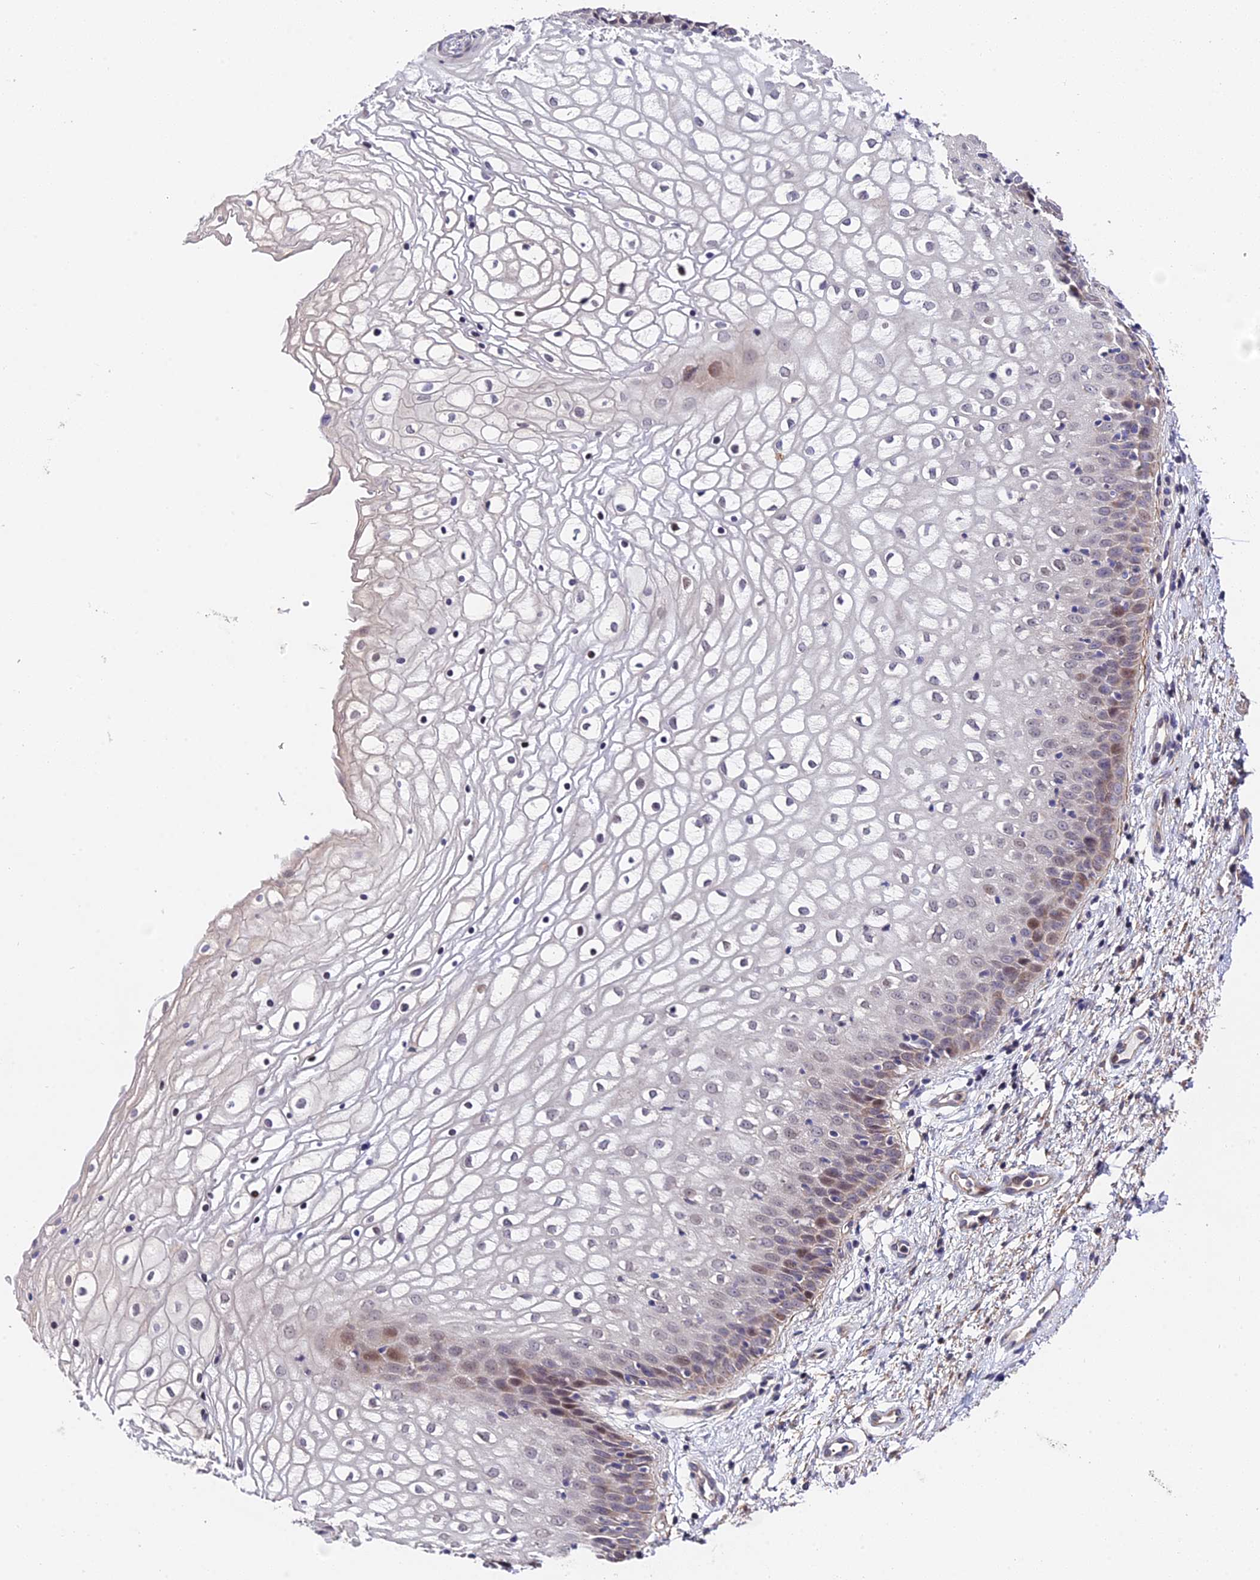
{"staining": {"intensity": "moderate", "quantity": "<25%", "location": "nuclear"}, "tissue": "vagina", "cell_type": "Squamous epithelial cells", "image_type": "normal", "snomed": [{"axis": "morphology", "description": "Normal tissue, NOS"}, {"axis": "topography", "description": "Vagina"}], "caption": "IHC (DAB (3,3'-diaminobenzidine)) staining of benign vagina reveals moderate nuclear protein positivity in about <25% of squamous epithelial cells. IHC stains the protein in brown and the nuclei are stained blue.", "gene": "TRMT1", "patient": {"sex": "female", "age": 34}}